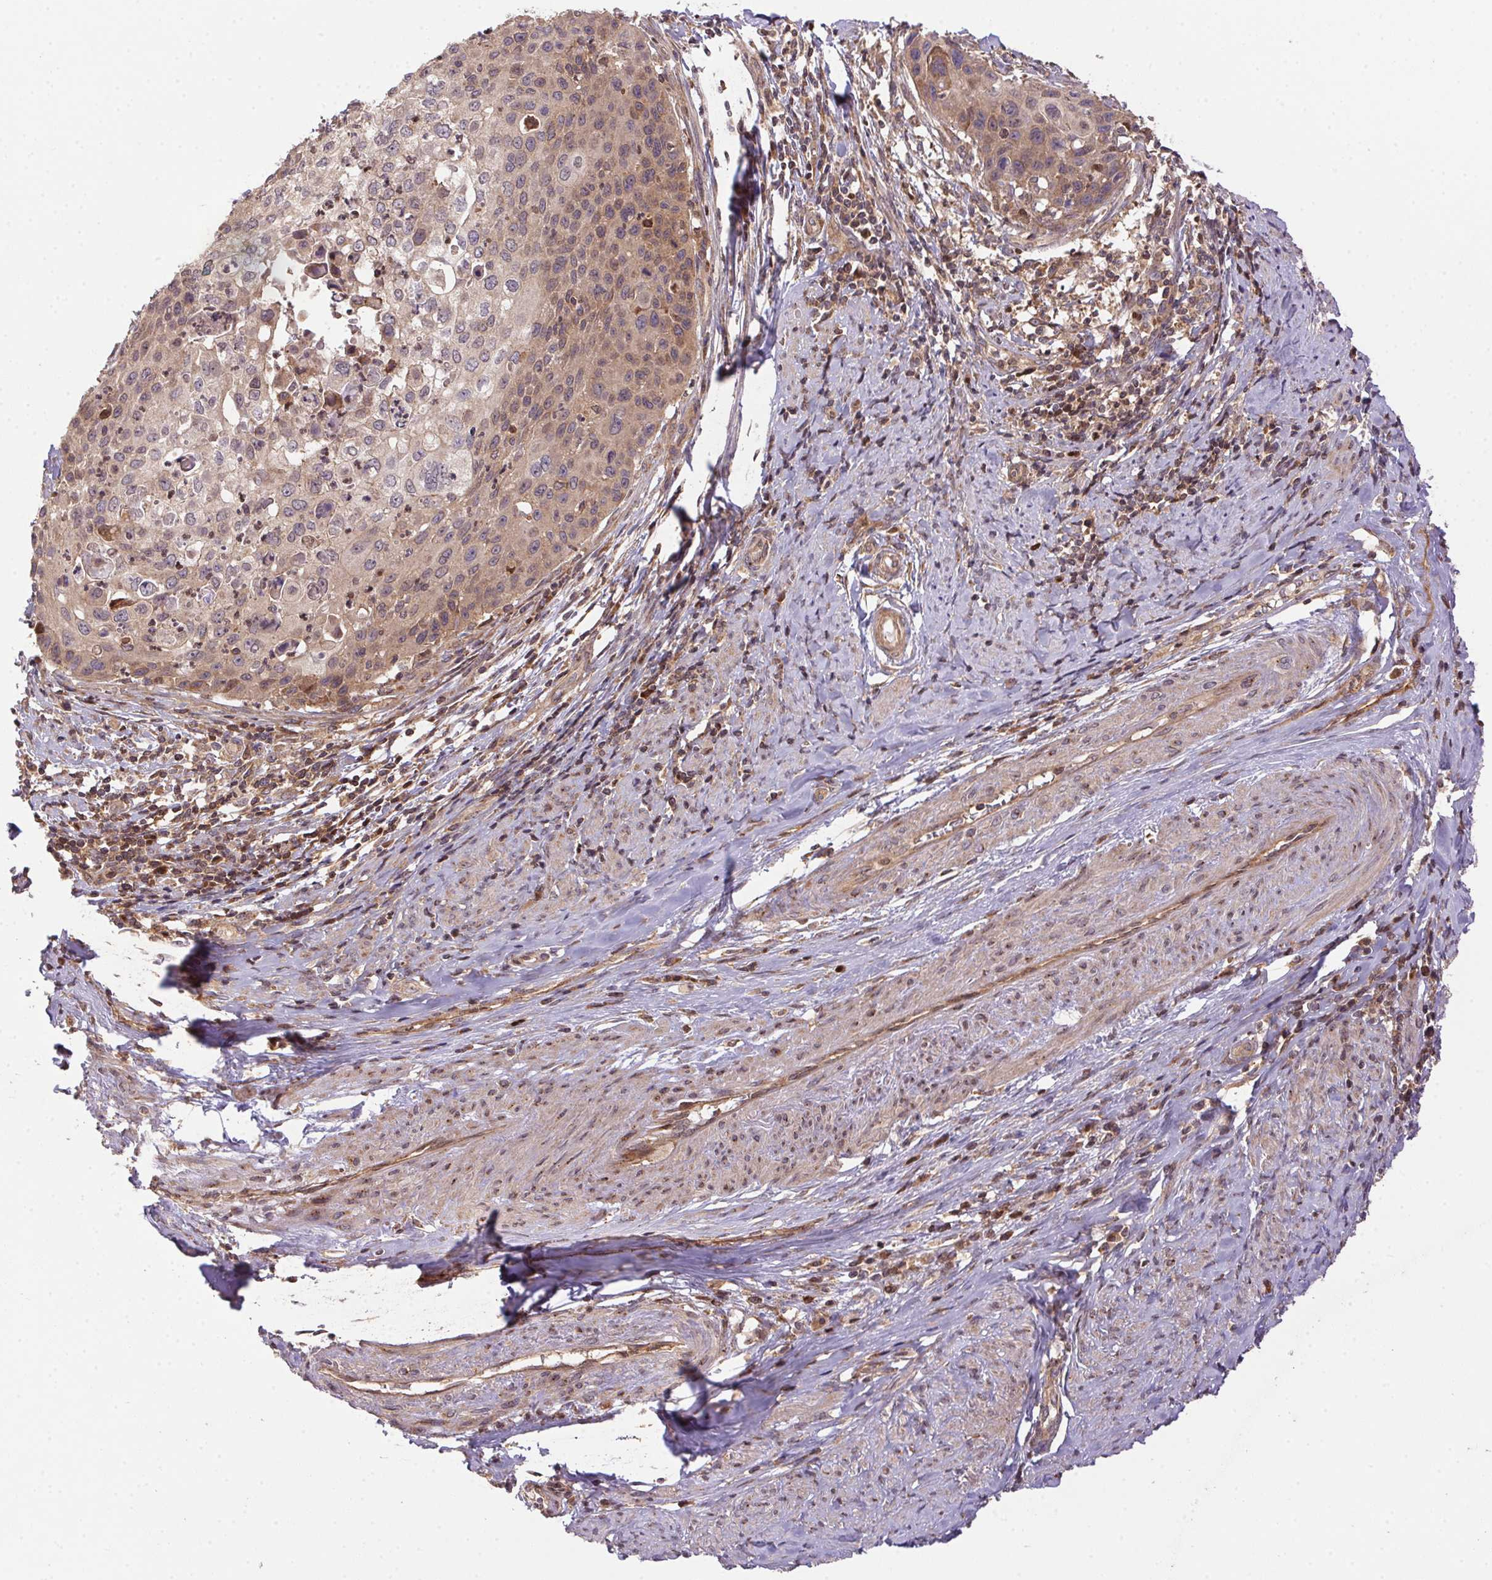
{"staining": {"intensity": "moderate", "quantity": "25%-75%", "location": "cytoplasmic/membranous,nuclear"}, "tissue": "breast cancer", "cell_type": "Tumor cells", "image_type": "cancer", "snomed": [{"axis": "morphology", "description": "Duct carcinoma"}, {"axis": "topography", "description": "Breast"}], "caption": "Protein analysis of breast cancer tissue shows moderate cytoplasmic/membranous and nuclear positivity in about 25%-75% of tumor cells. (Stains: DAB in brown, nuclei in blue, Microscopy: brightfield microscopy at high magnification).", "gene": "MEX3D", "patient": {"sex": "female", "age": 80}}